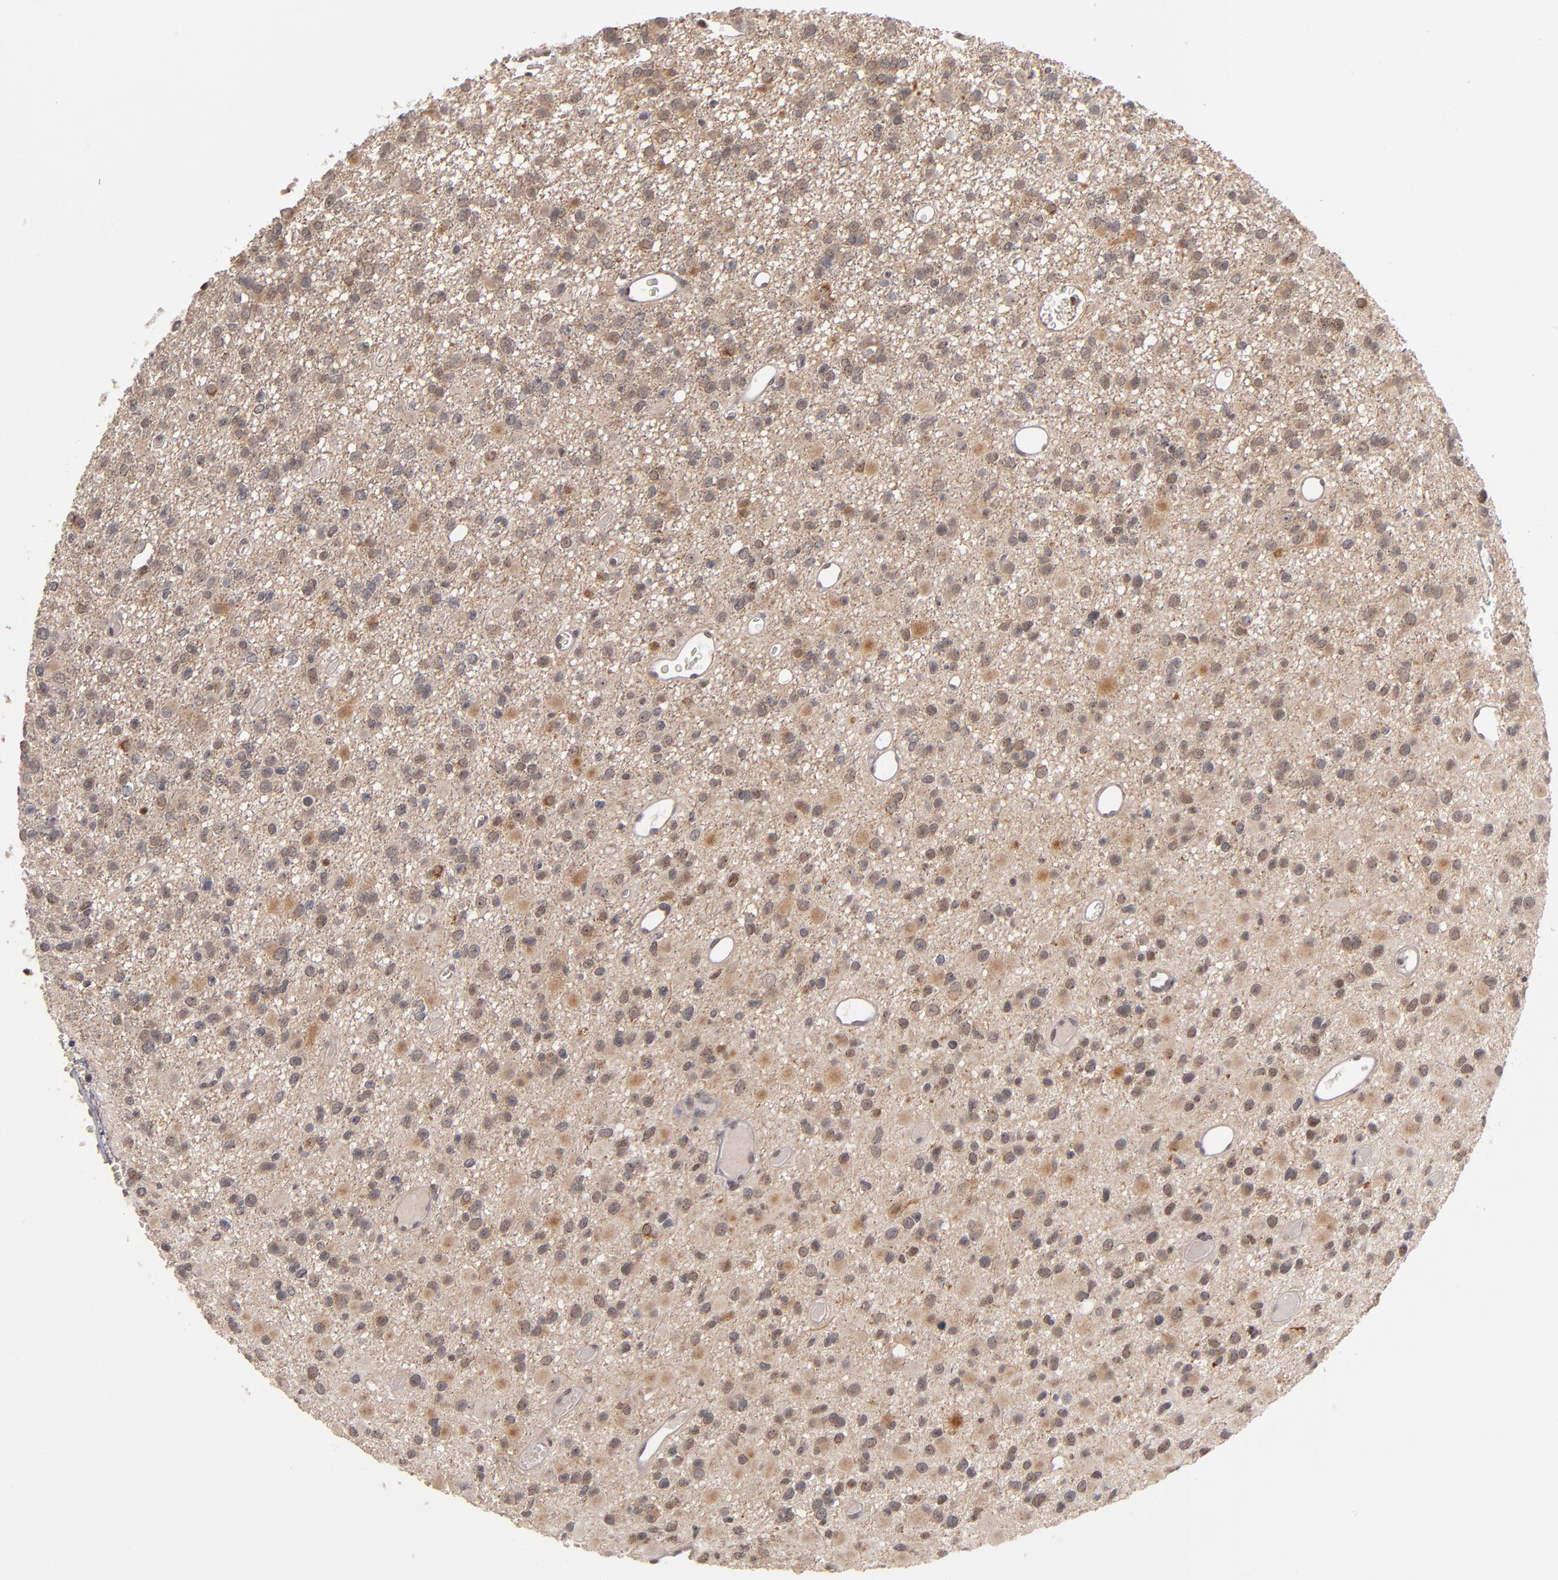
{"staining": {"intensity": "weak", "quantity": "<25%", "location": "nuclear"}, "tissue": "glioma", "cell_type": "Tumor cells", "image_type": "cancer", "snomed": [{"axis": "morphology", "description": "Glioma, malignant, Low grade"}, {"axis": "topography", "description": "Brain"}], "caption": "This is an IHC image of malignant glioma (low-grade). There is no staining in tumor cells.", "gene": "KDM6A", "patient": {"sex": "male", "age": 42}}